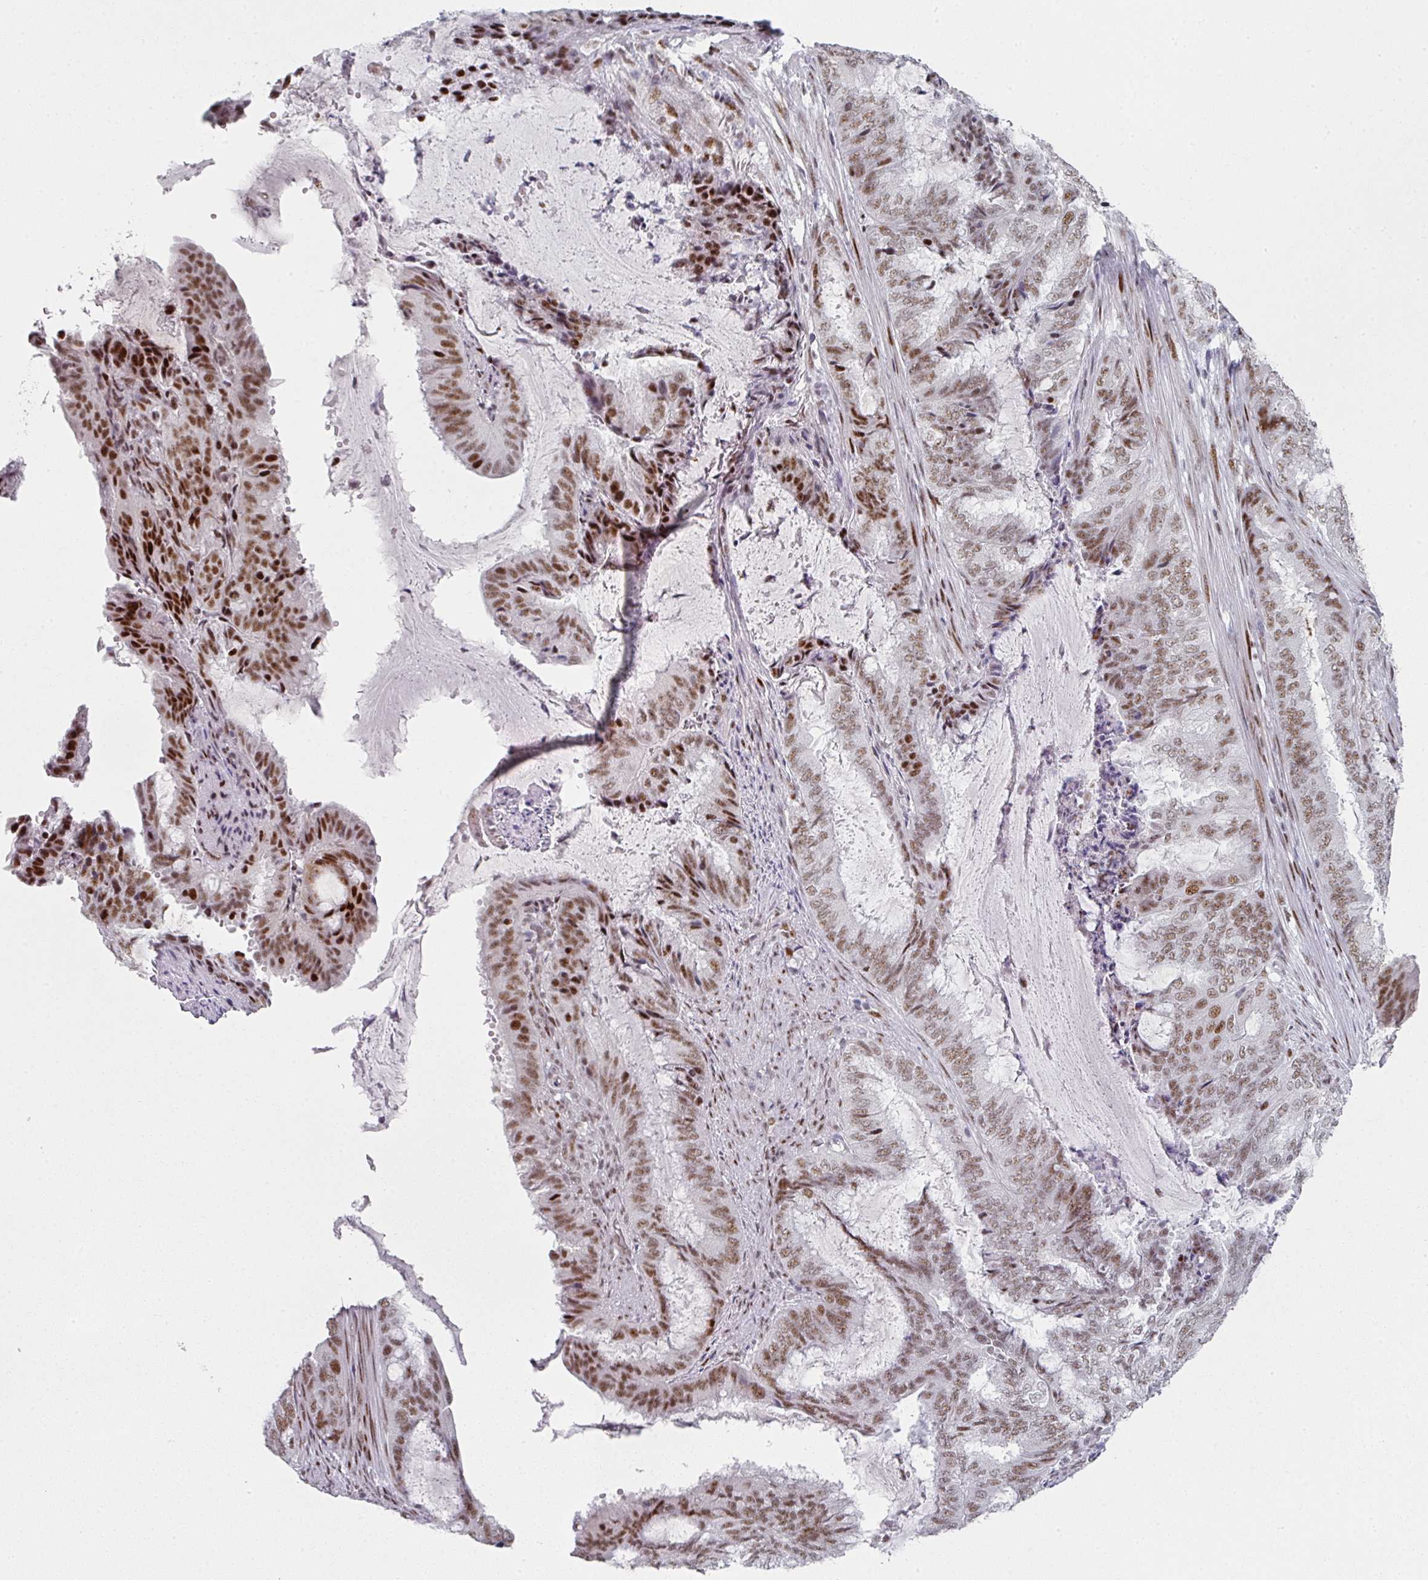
{"staining": {"intensity": "moderate", "quantity": ">75%", "location": "nuclear"}, "tissue": "endometrial cancer", "cell_type": "Tumor cells", "image_type": "cancer", "snomed": [{"axis": "morphology", "description": "Adenocarcinoma, NOS"}, {"axis": "topography", "description": "Endometrium"}], "caption": "Endometrial adenocarcinoma was stained to show a protein in brown. There is medium levels of moderate nuclear positivity in about >75% of tumor cells. The staining was performed using DAB to visualize the protein expression in brown, while the nuclei were stained in blue with hematoxylin (Magnification: 20x).", "gene": "SF3B5", "patient": {"sex": "female", "age": 51}}